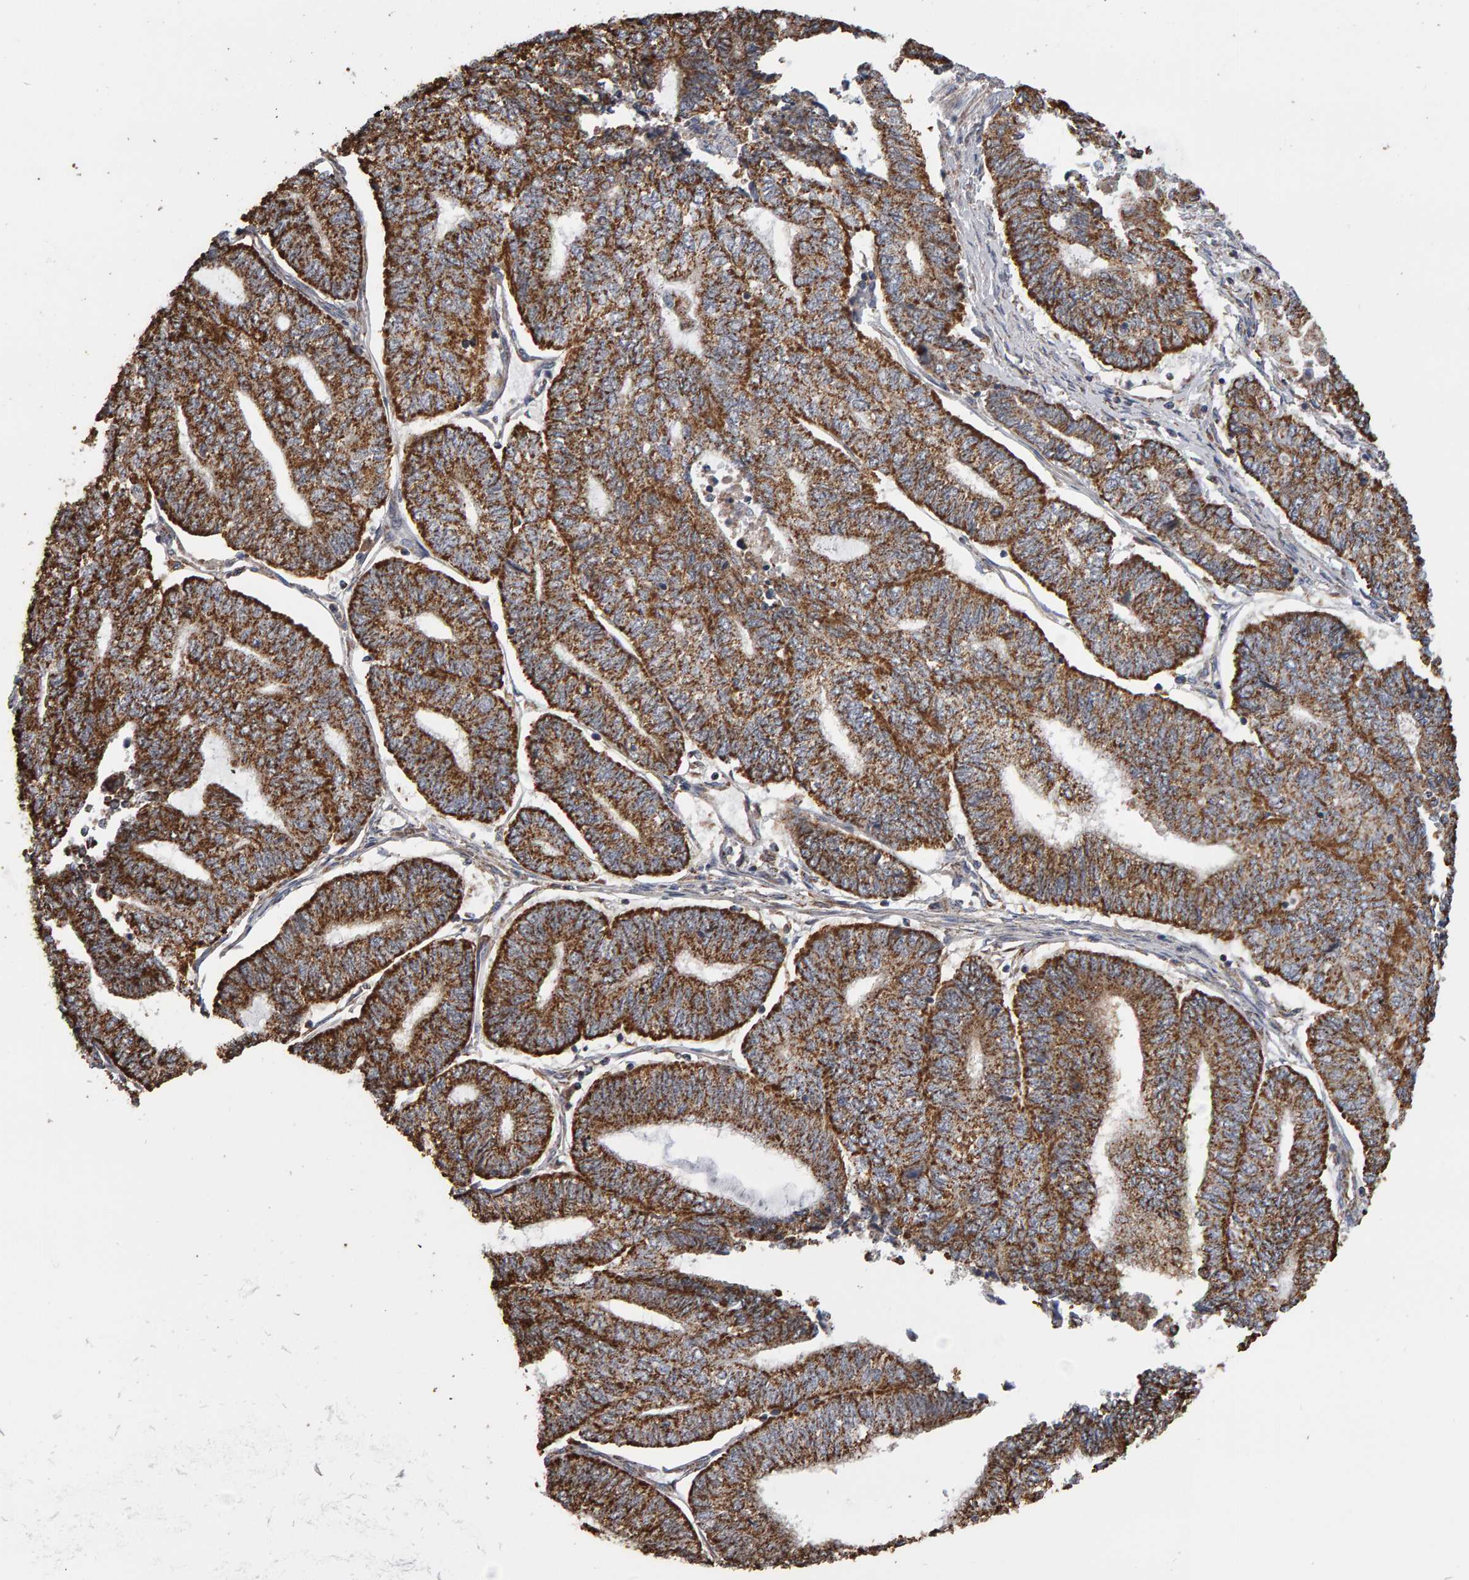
{"staining": {"intensity": "strong", "quantity": "25%-75%", "location": "cytoplasmic/membranous"}, "tissue": "endometrial cancer", "cell_type": "Tumor cells", "image_type": "cancer", "snomed": [{"axis": "morphology", "description": "Adenocarcinoma, NOS"}, {"axis": "topography", "description": "Uterus"}, {"axis": "topography", "description": "Endometrium"}], "caption": "Immunohistochemical staining of human endometrial adenocarcinoma exhibits high levels of strong cytoplasmic/membranous protein staining in about 25%-75% of tumor cells.", "gene": "TOM1L1", "patient": {"sex": "female", "age": 70}}